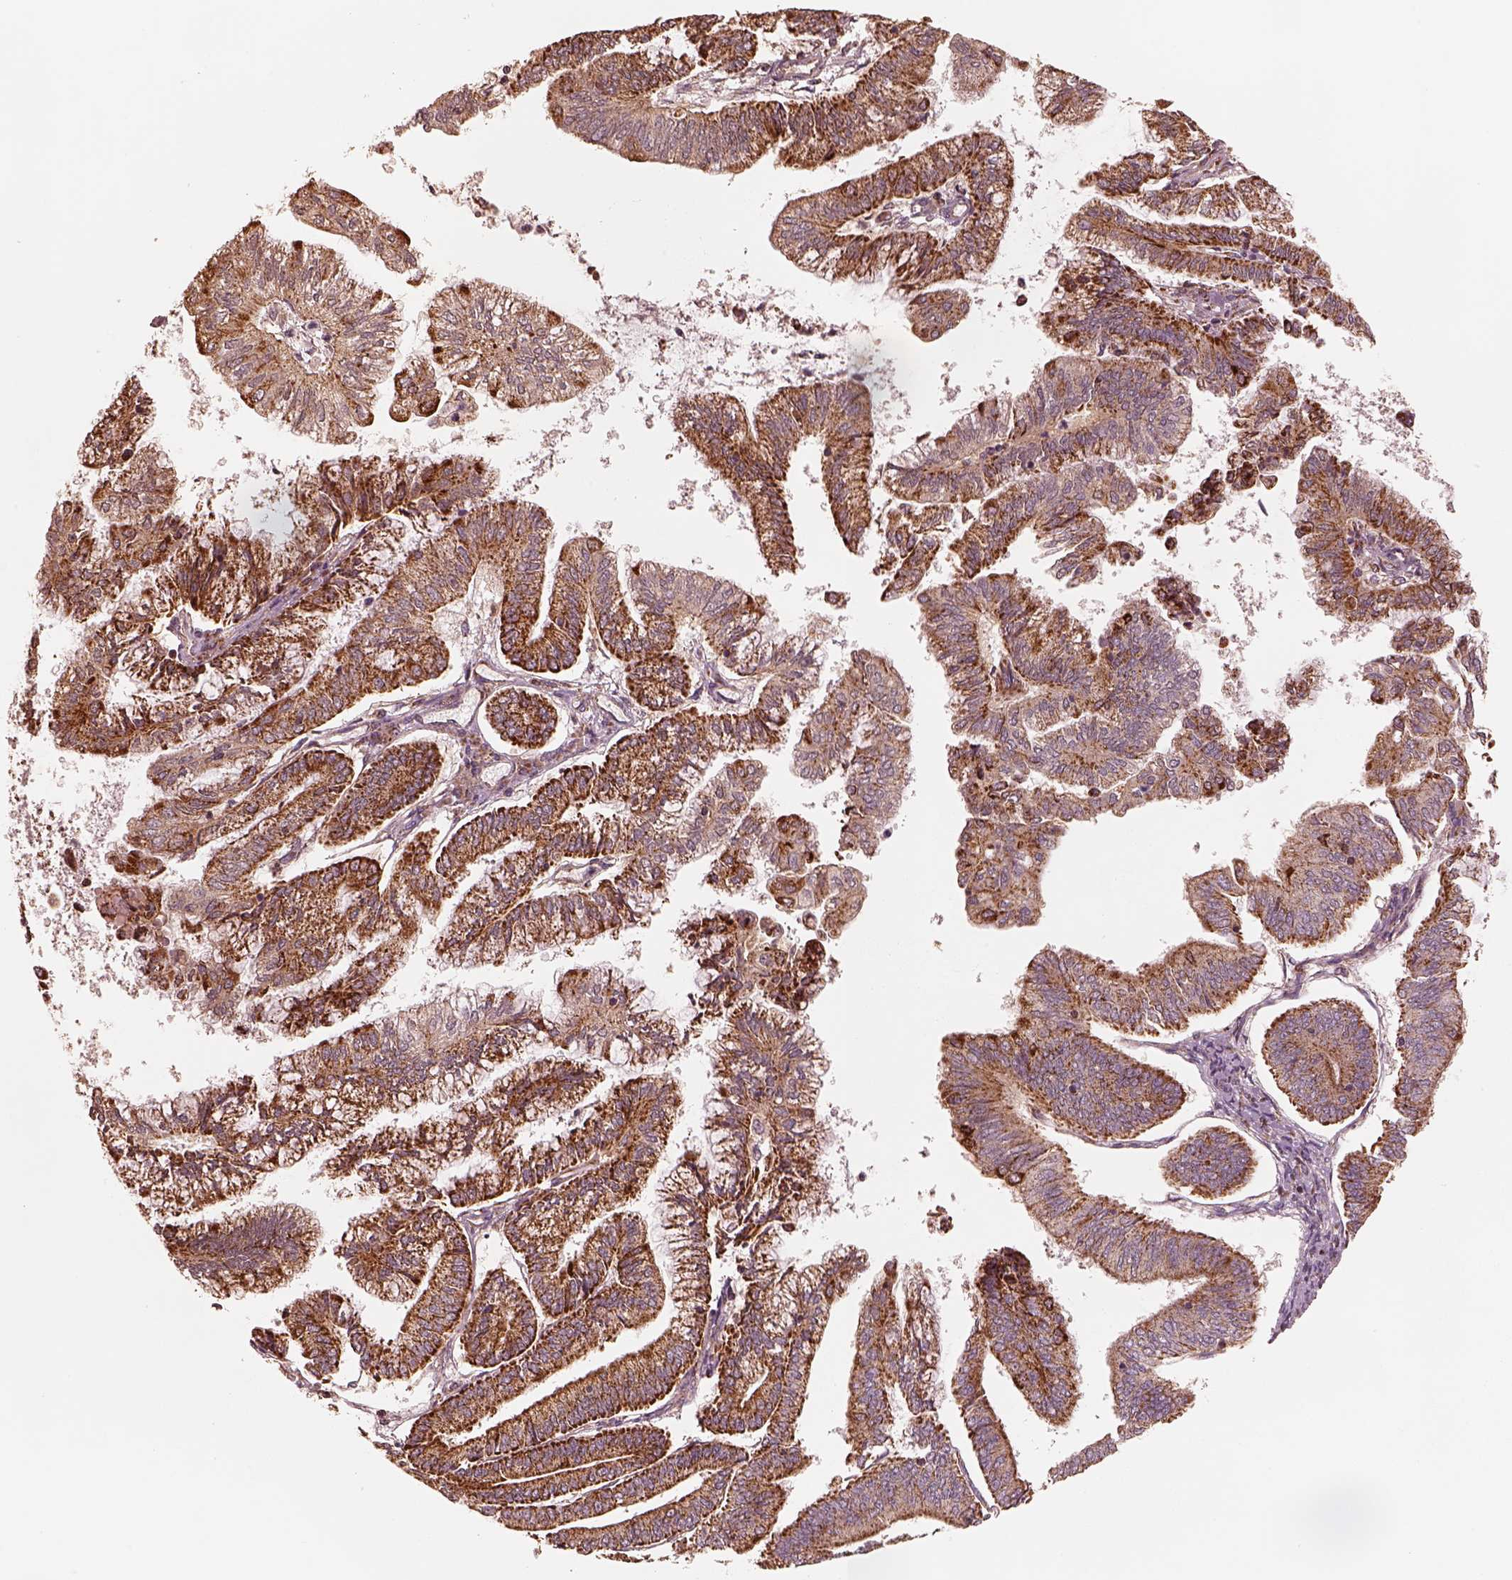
{"staining": {"intensity": "strong", "quantity": ">75%", "location": "cytoplasmic/membranous"}, "tissue": "endometrial cancer", "cell_type": "Tumor cells", "image_type": "cancer", "snomed": [{"axis": "morphology", "description": "Adenocarcinoma, NOS"}, {"axis": "topography", "description": "Endometrium"}], "caption": "A brown stain highlights strong cytoplasmic/membranous positivity of a protein in endometrial cancer tumor cells.", "gene": "ENTPD6", "patient": {"sex": "female", "age": 55}}